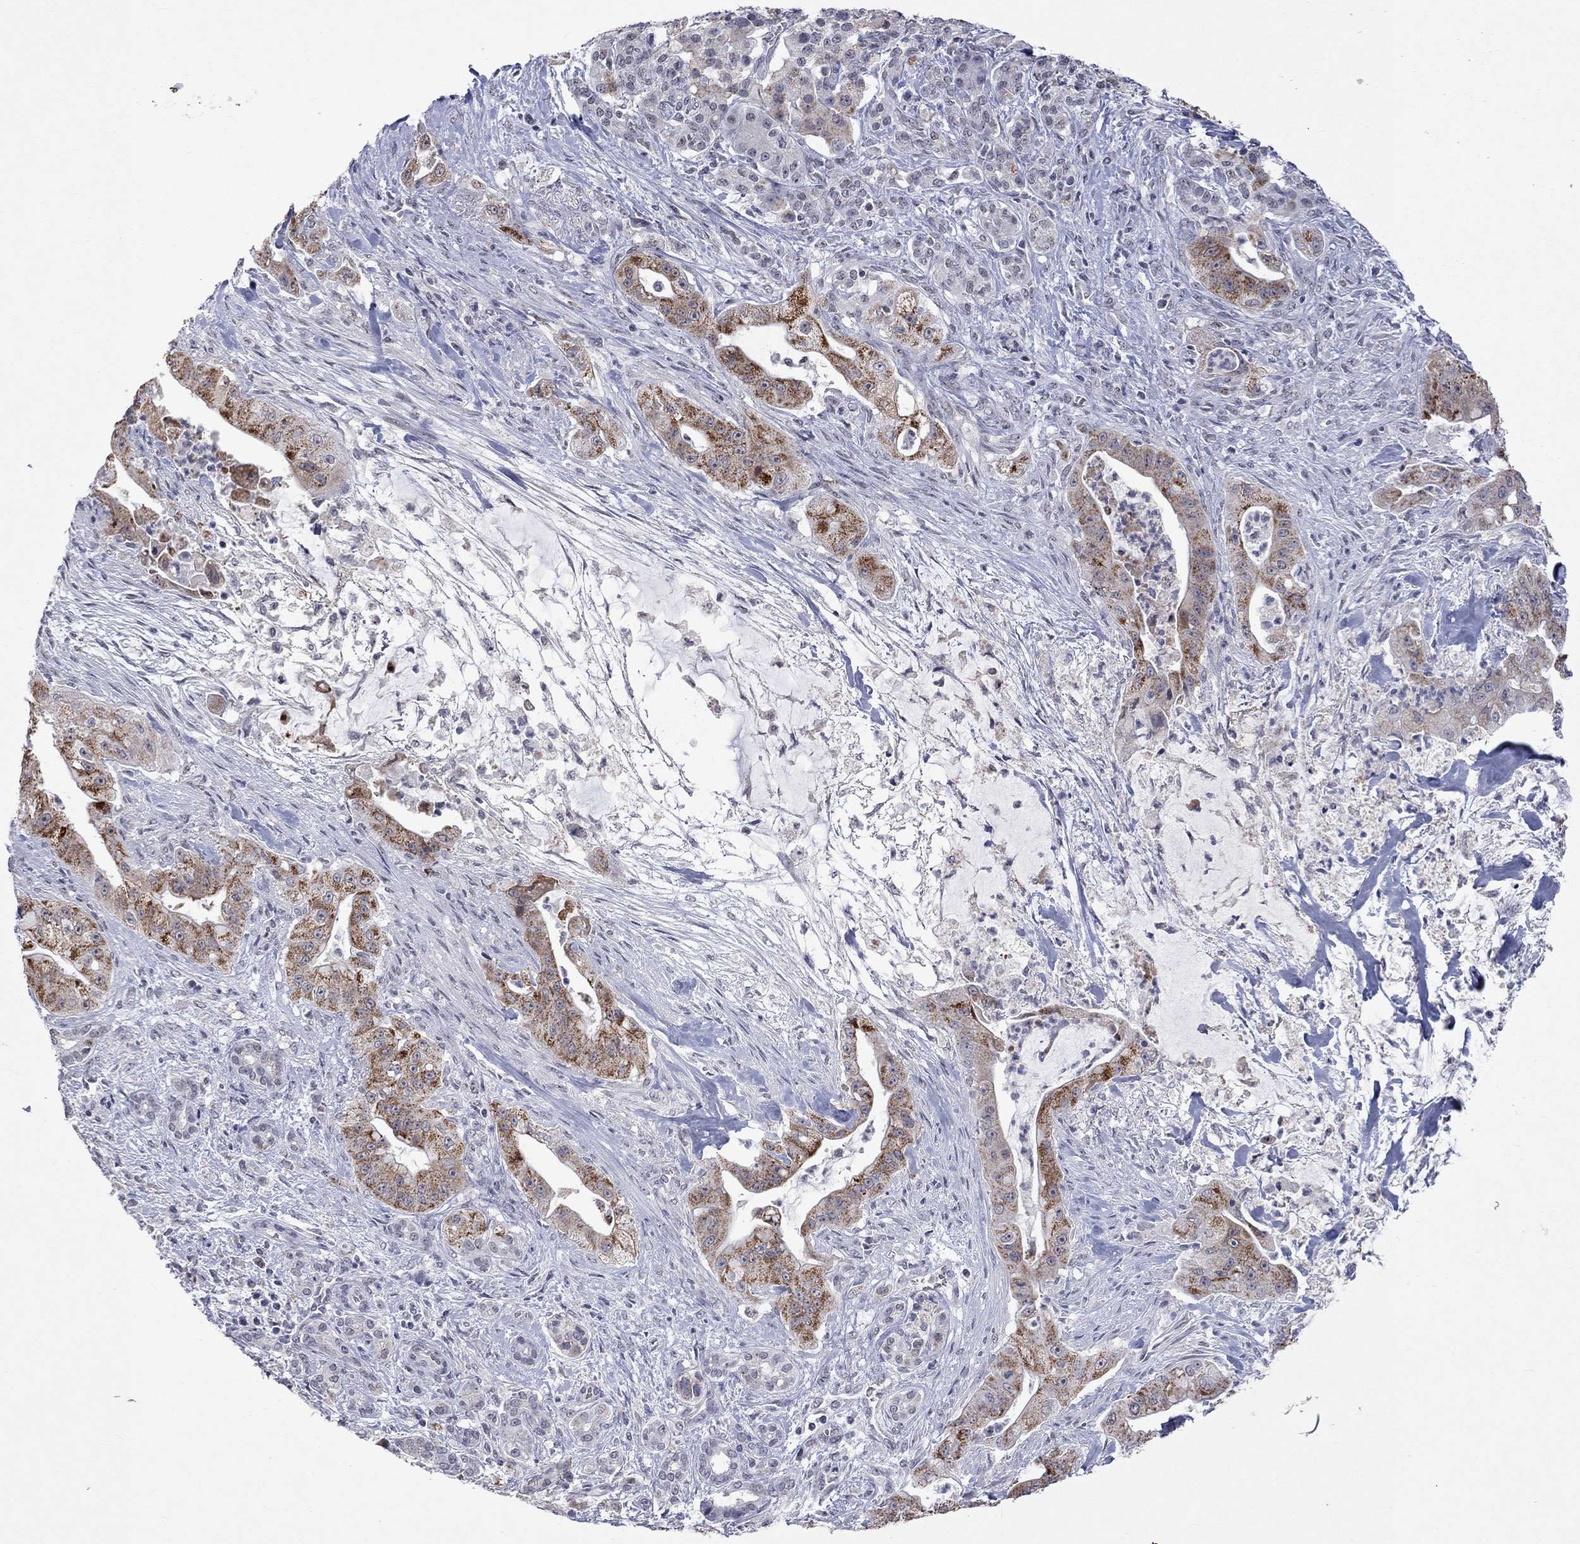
{"staining": {"intensity": "strong", "quantity": "<25%", "location": "cytoplasmic/membranous"}, "tissue": "pancreatic cancer", "cell_type": "Tumor cells", "image_type": "cancer", "snomed": [{"axis": "morphology", "description": "Normal tissue, NOS"}, {"axis": "morphology", "description": "Inflammation, NOS"}, {"axis": "morphology", "description": "Adenocarcinoma, NOS"}, {"axis": "topography", "description": "Pancreas"}], "caption": "Protein staining exhibits strong cytoplasmic/membranous expression in approximately <25% of tumor cells in pancreatic cancer (adenocarcinoma).", "gene": "TMEM143", "patient": {"sex": "male", "age": 57}}